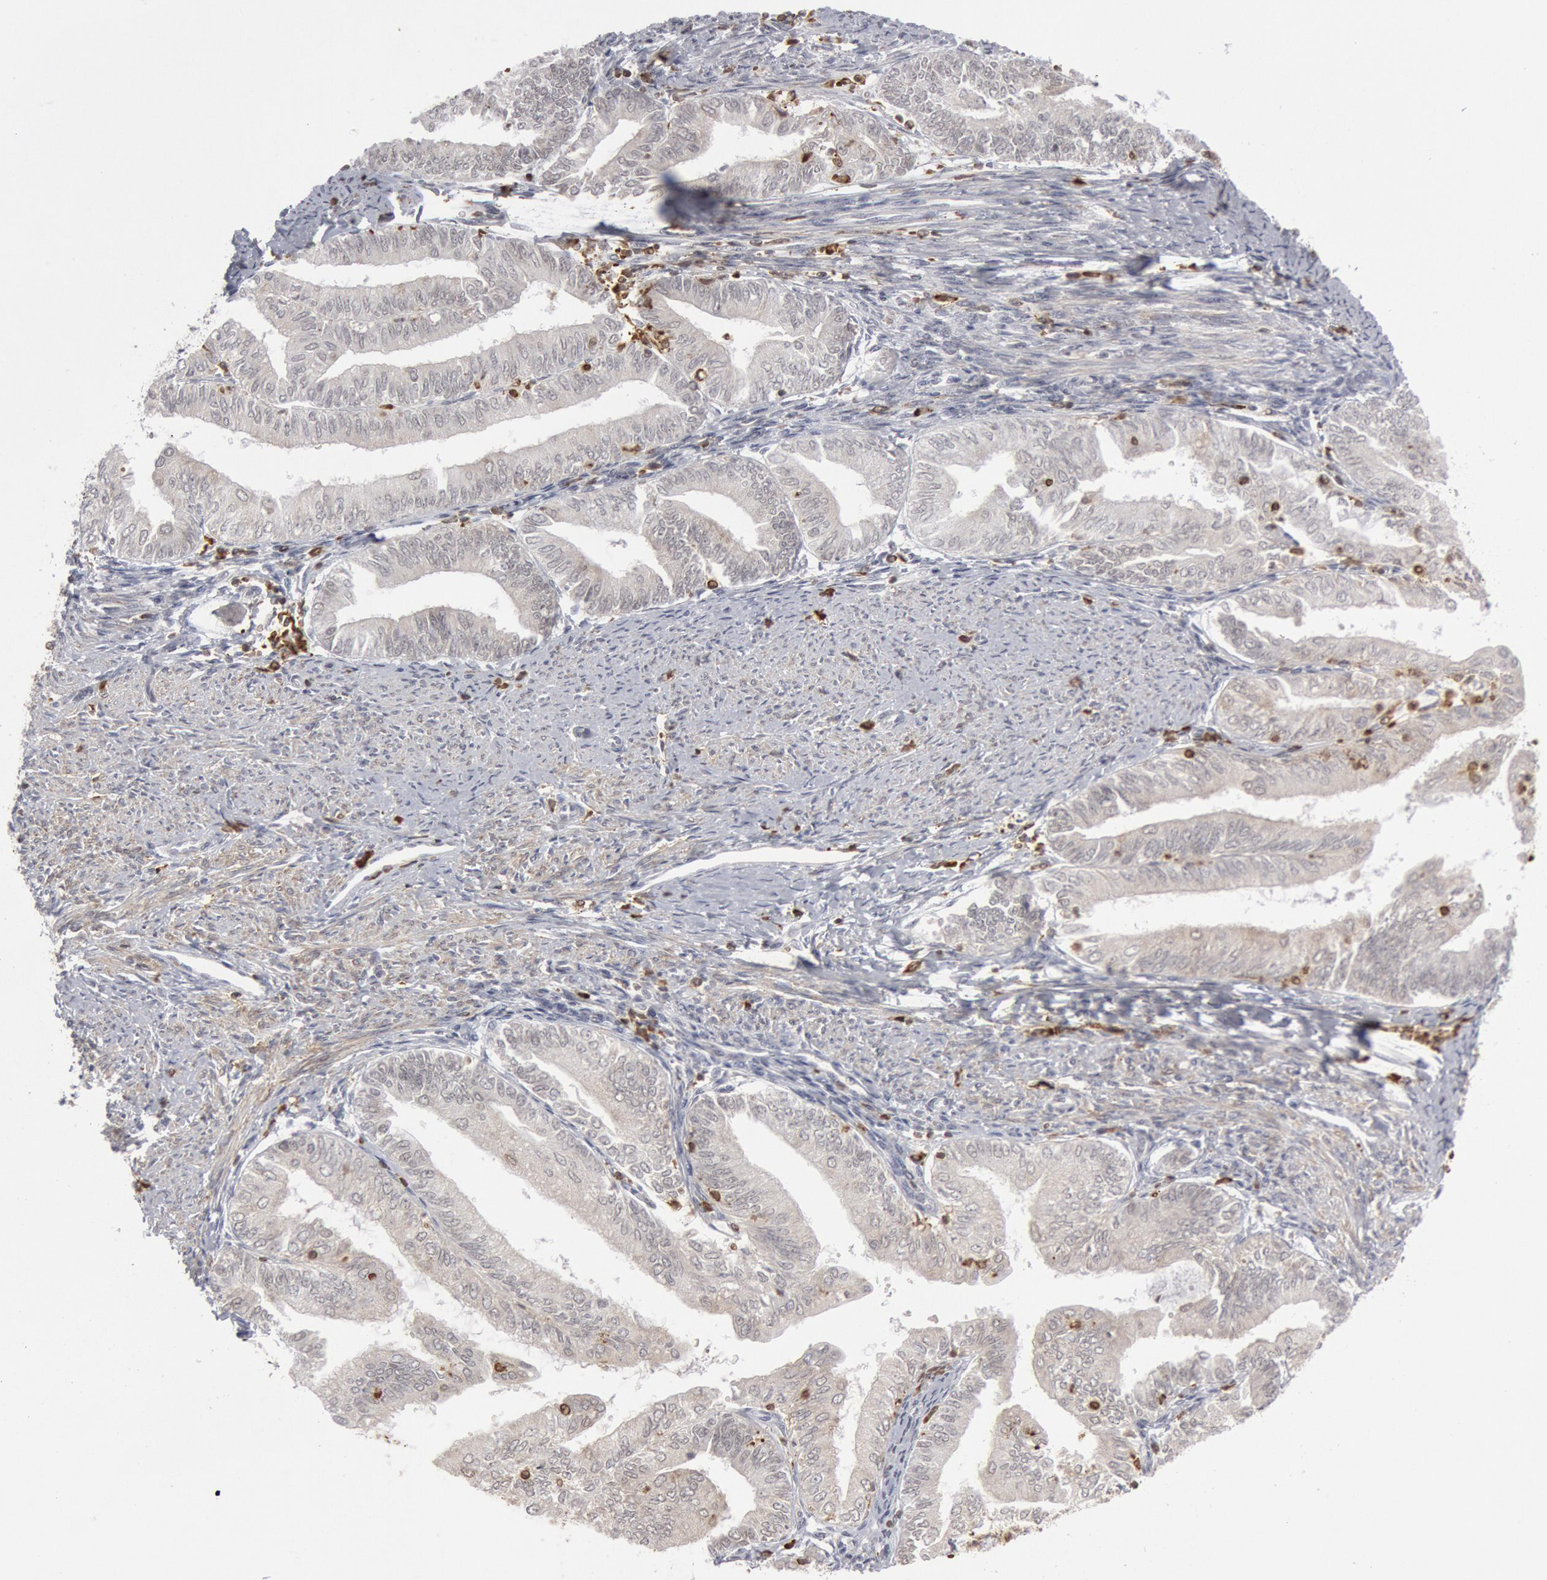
{"staining": {"intensity": "weak", "quantity": "25%-75%", "location": "cytoplasmic/membranous"}, "tissue": "endometrial cancer", "cell_type": "Tumor cells", "image_type": "cancer", "snomed": [{"axis": "morphology", "description": "Adenocarcinoma, NOS"}, {"axis": "topography", "description": "Endometrium"}], "caption": "IHC (DAB (3,3'-diaminobenzidine)) staining of endometrial adenocarcinoma reveals weak cytoplasmic/membranous protein expression in approximately 25%-75% of tumor cells. Using DAB (brown) and hematoxylin (blue) stains, captured at high magnification using brightfield microscopy.", "gene": "PTPN6", "patient": {"sex": "female", "age": 66}}